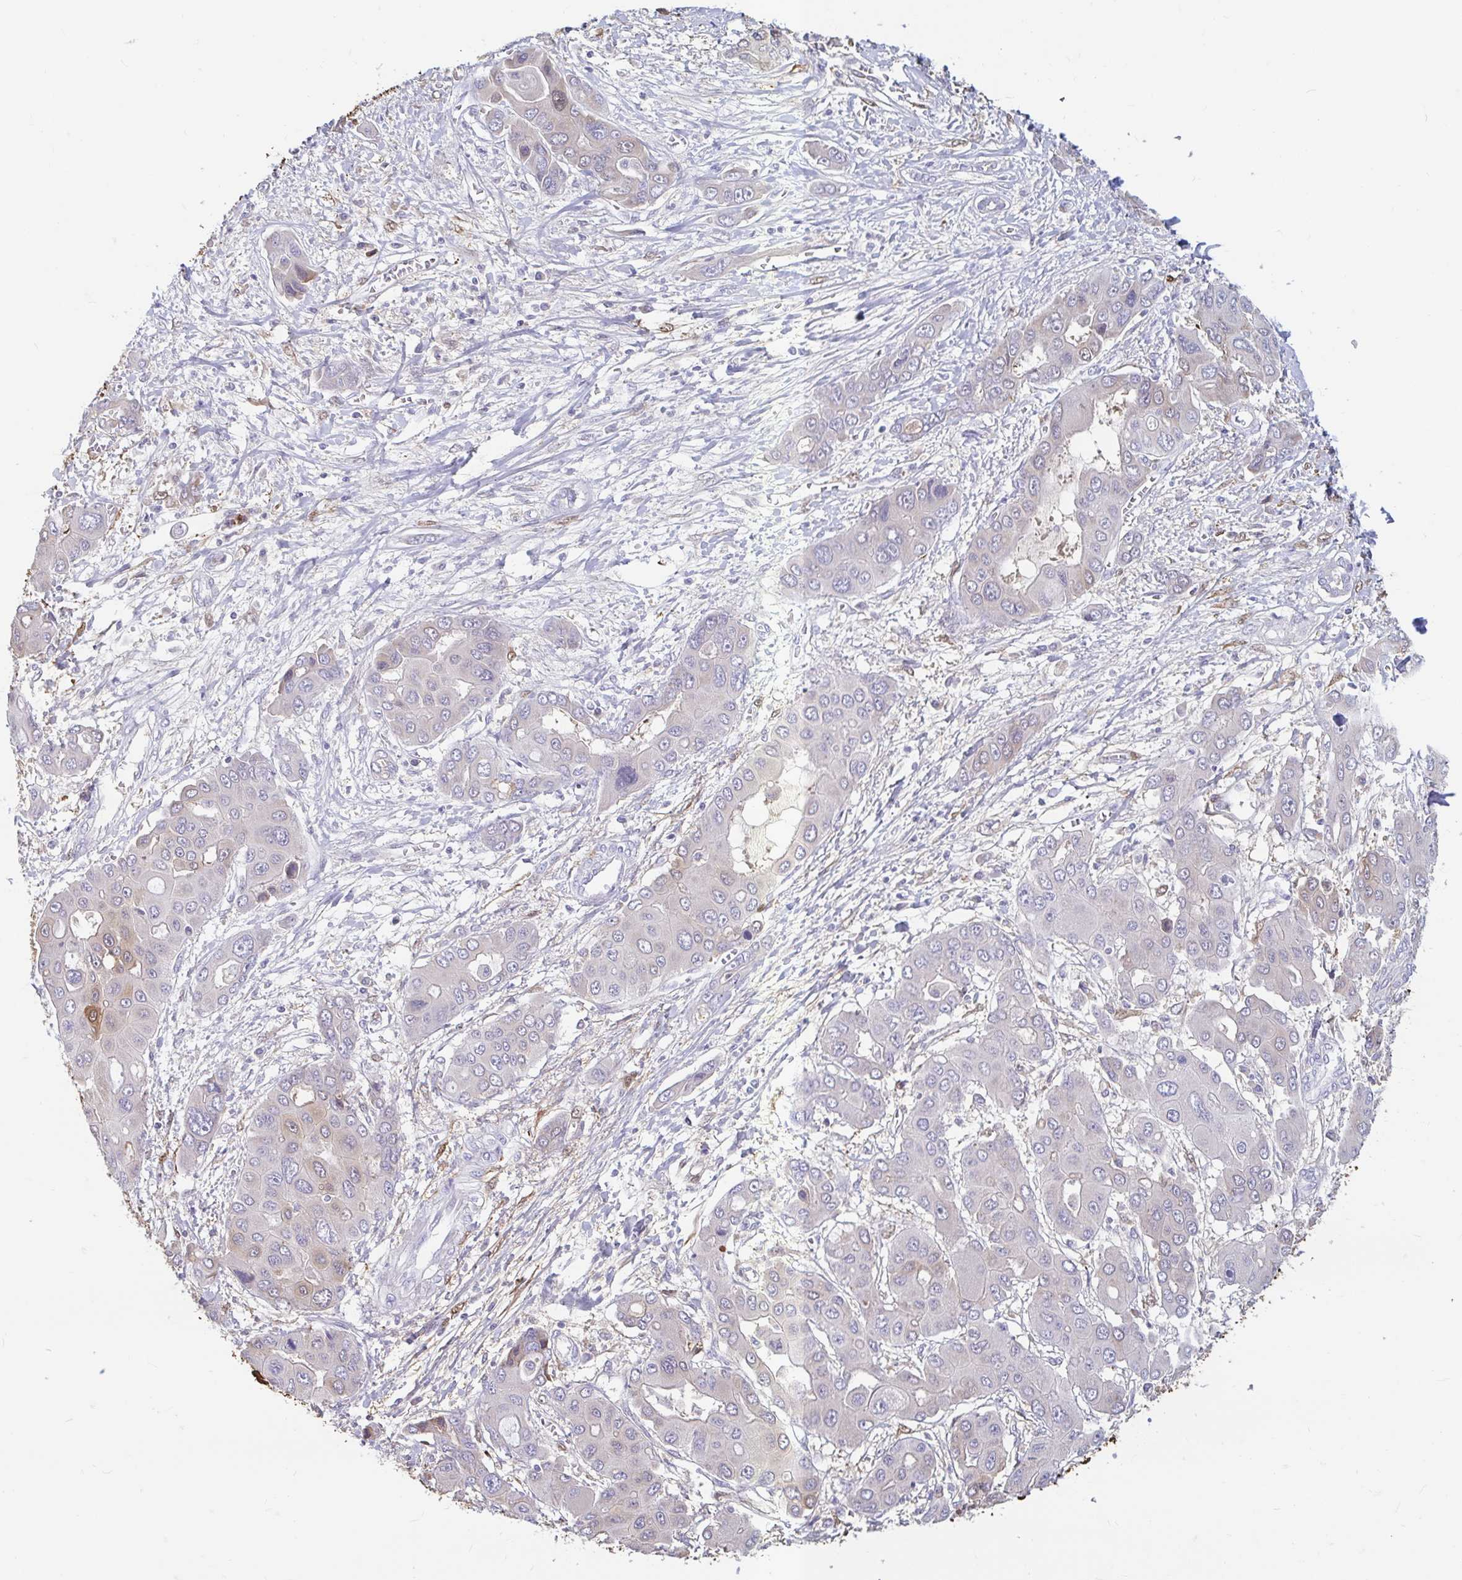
{"staining": {"intensity": "negative", "quantity": "none", "location": "none"}, "tissue": "liver cancer", "cell_type": "Tumor cells", "image_type": "cancer", "snomed": [{"axis": "morphology", "description": "Cholangiocarcinoma"}, {"axis": "topography", "description": "Liver"}], "caption": "DAB (3,3'-diaminobenzidine) immunohistochemical staining of human cholangiocarcinoma (liver) demonstrates no significant positivity in tumor cells. (DAB IHC with hematoxylin counter stain).", "gene": "ADH1A", "patient": {"sex": "male", "age": 67}}